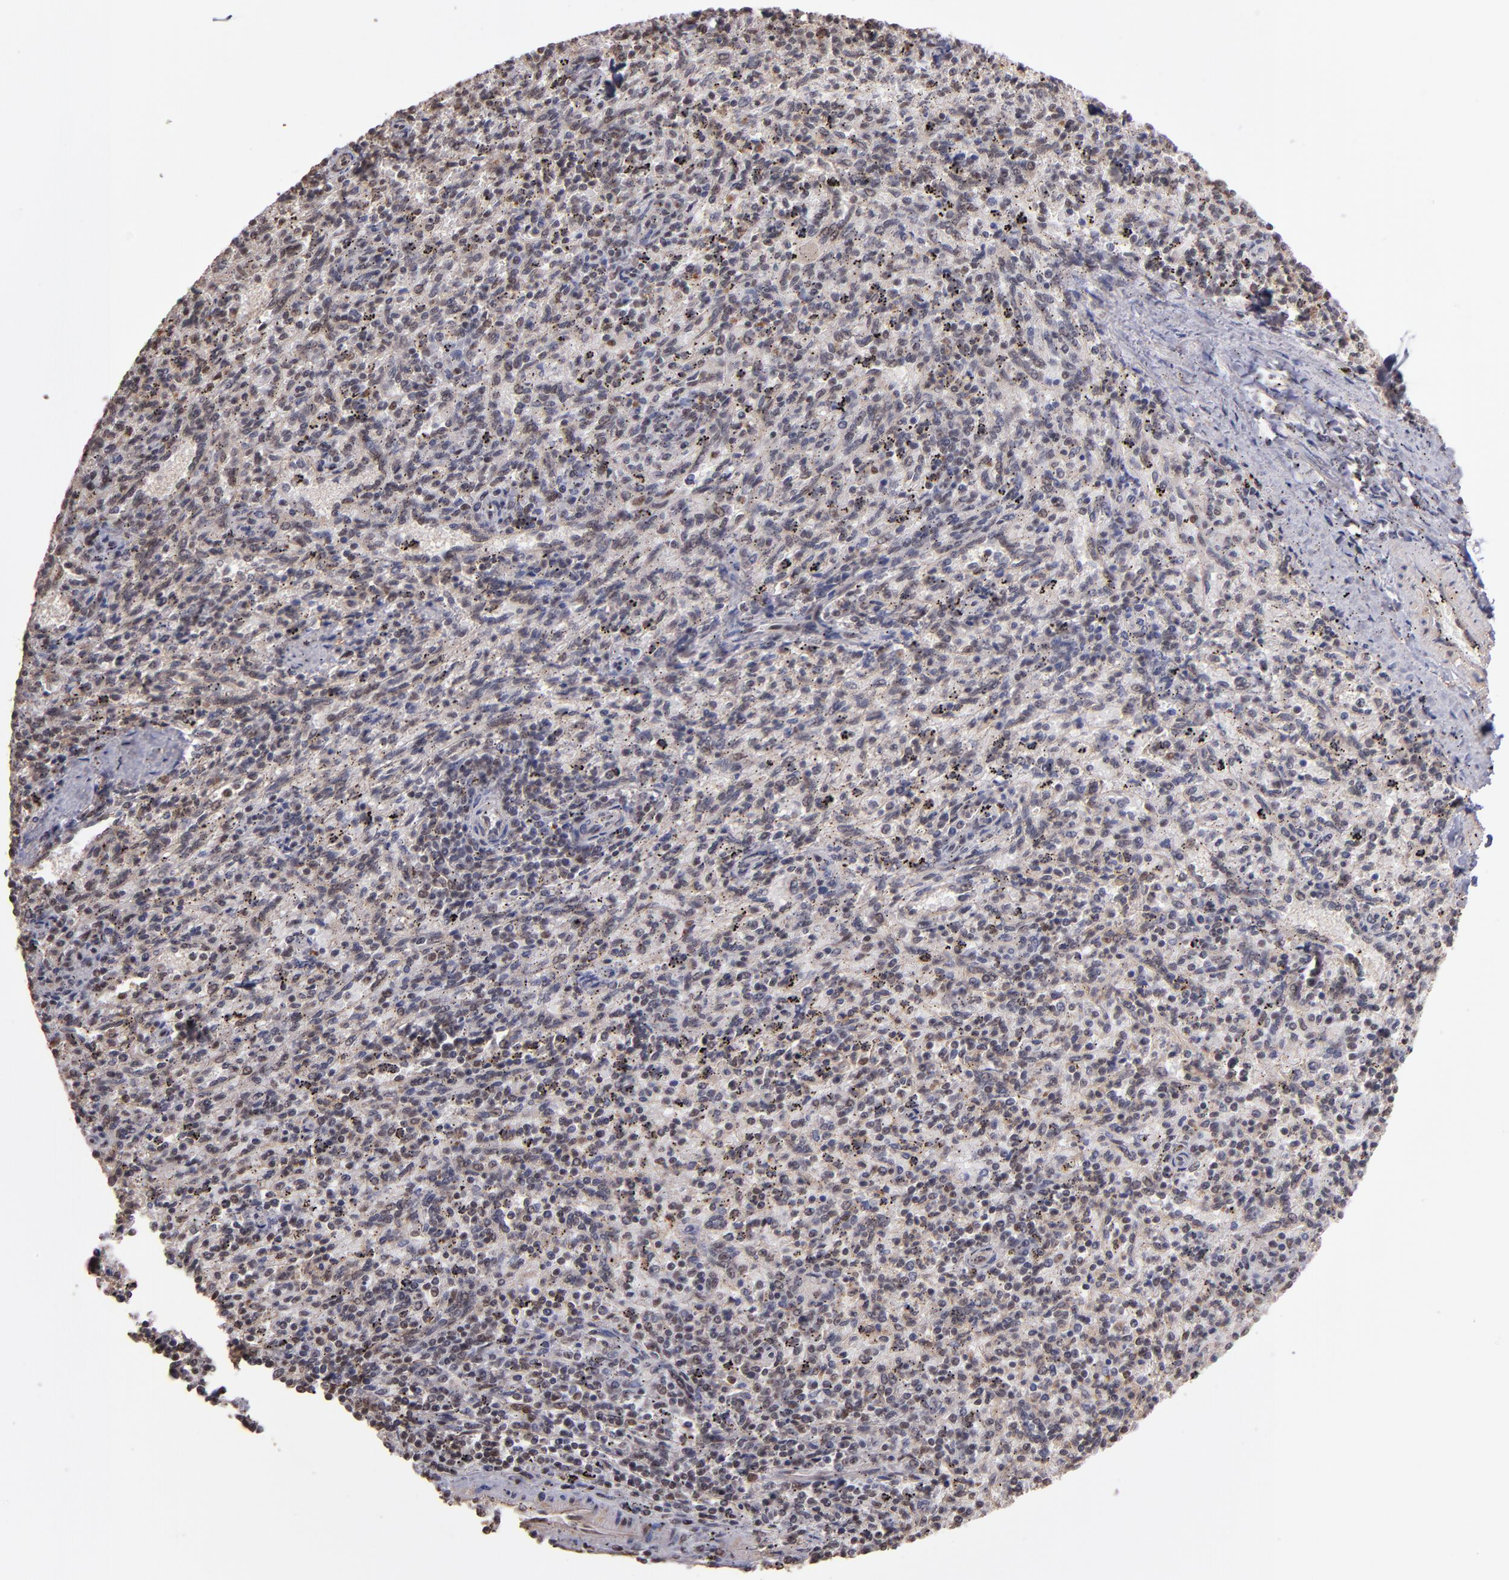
{"staining": {"intensity": "weak", "quantity": "<25%", "location": "nuclear"}, "tissue": "spleen", "cell_type": "Cells in red pulp", "image_type": "normal", "snomed": [{"axis": "morphology", "description": "Normal tissue, NOS"}, {"axis": "topography", "description": "Spleen"}], "caption": "IHC histopathology image of normal spleen: spleen stained with DAB demonstrates no significant protein staining in cells in red pulp. (DAB IHC, high magnification).", "gene": "TERF2", "patient": {"sex": "female", "age": 10}}